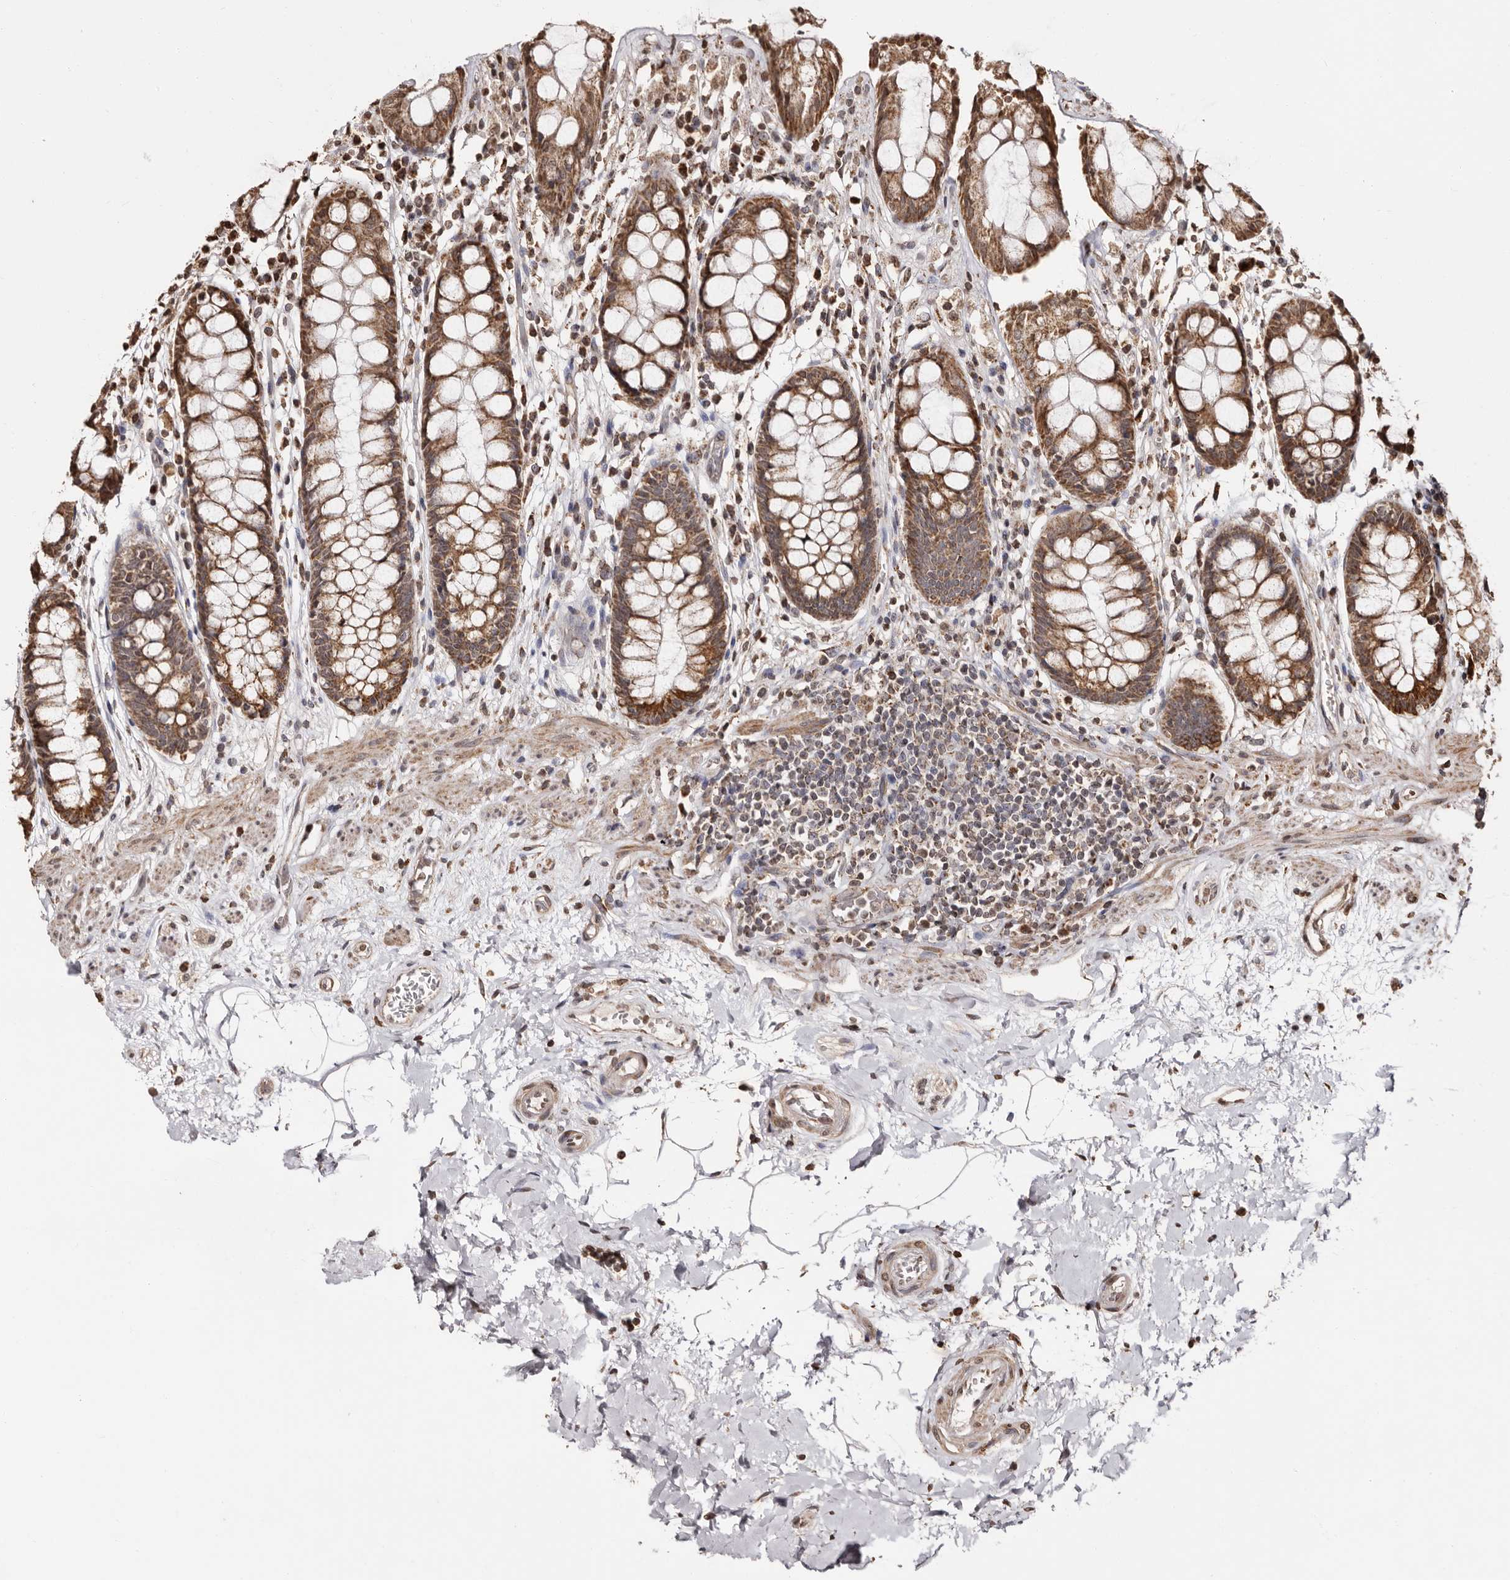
{"staining": {"intensity": "moderate", "quantity": ">75%", "location": "cytoplasmic/membranous"}, "tissue": "rectum", "cell_type": "Glandular cells", "image_type": "normal", "snomed": [{"axis": "morphology", "description": "Normal tissue, NOS"}, {"axis": "topography", "description": "Rectum"}], "caption": "A medium amount of moderate cytoplasmic/membranous staining is identified in approximately >75% of glandular cells in normal rectum. (IHC, brightfield microscopy, high magnification).", "gene": "CCDC190", "patient": {"sex": "male", "age": 64}}